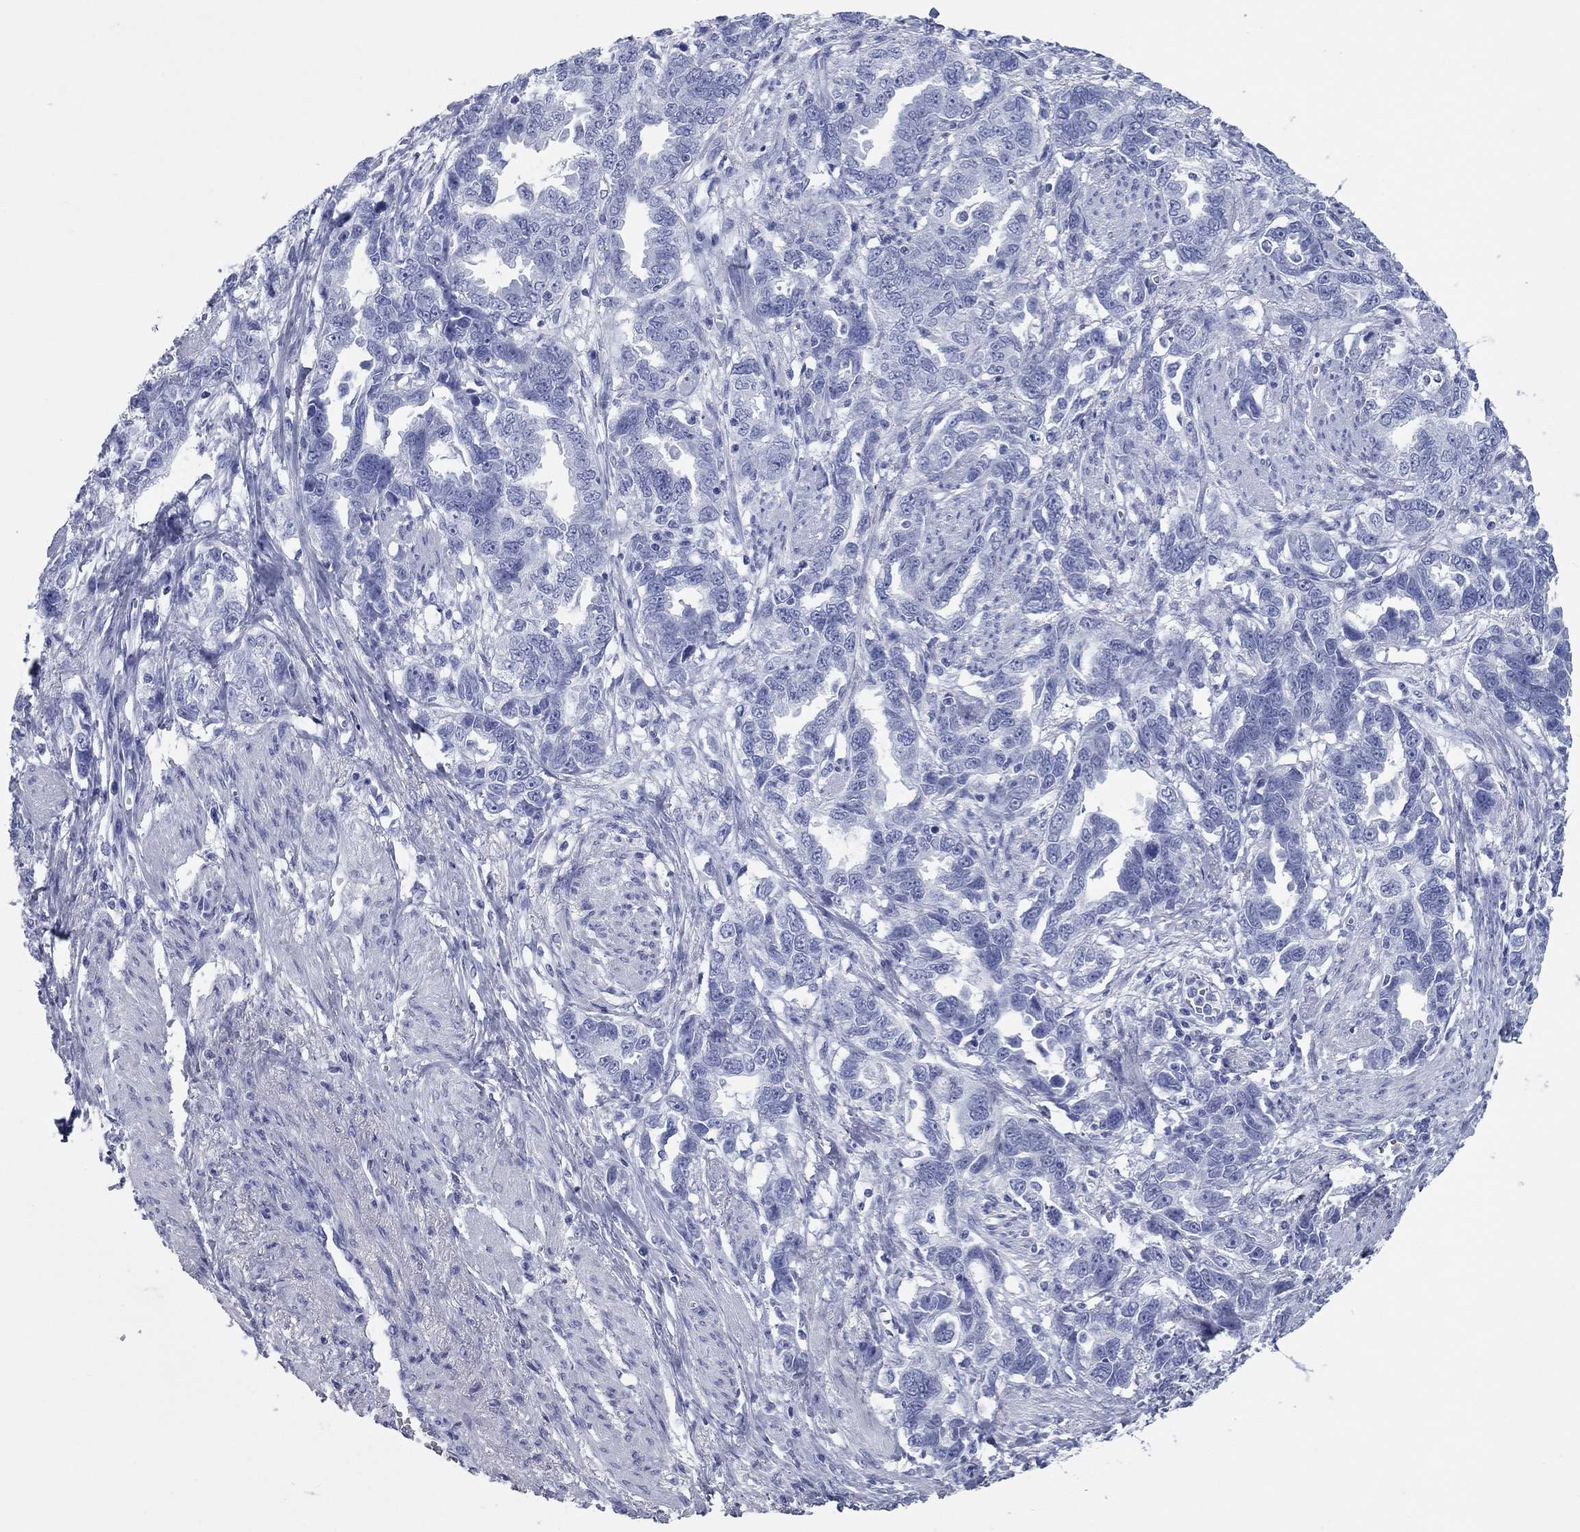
{"staining": {"intensity": "negative", "quantity": "none", "location": "none"}, "tissue": "ovarian cancer", "cell_type": "Tumor cells", "image_type": "cancer", "snomed": [{"axis": "morphology", "description": "Cystadenocarcinoma, serous, NOS"}, {"axis": "topography", "description": "Ovary"}], "caption": "Micrograph shows no significant protein positivity in tumor cells of ovarian serous cystadenocarcinoma. (Brightfield microscopy of DAB IHC at high magnification).", "gene": "CCNA1", "patient": {"sex": "female", "age": 51}}